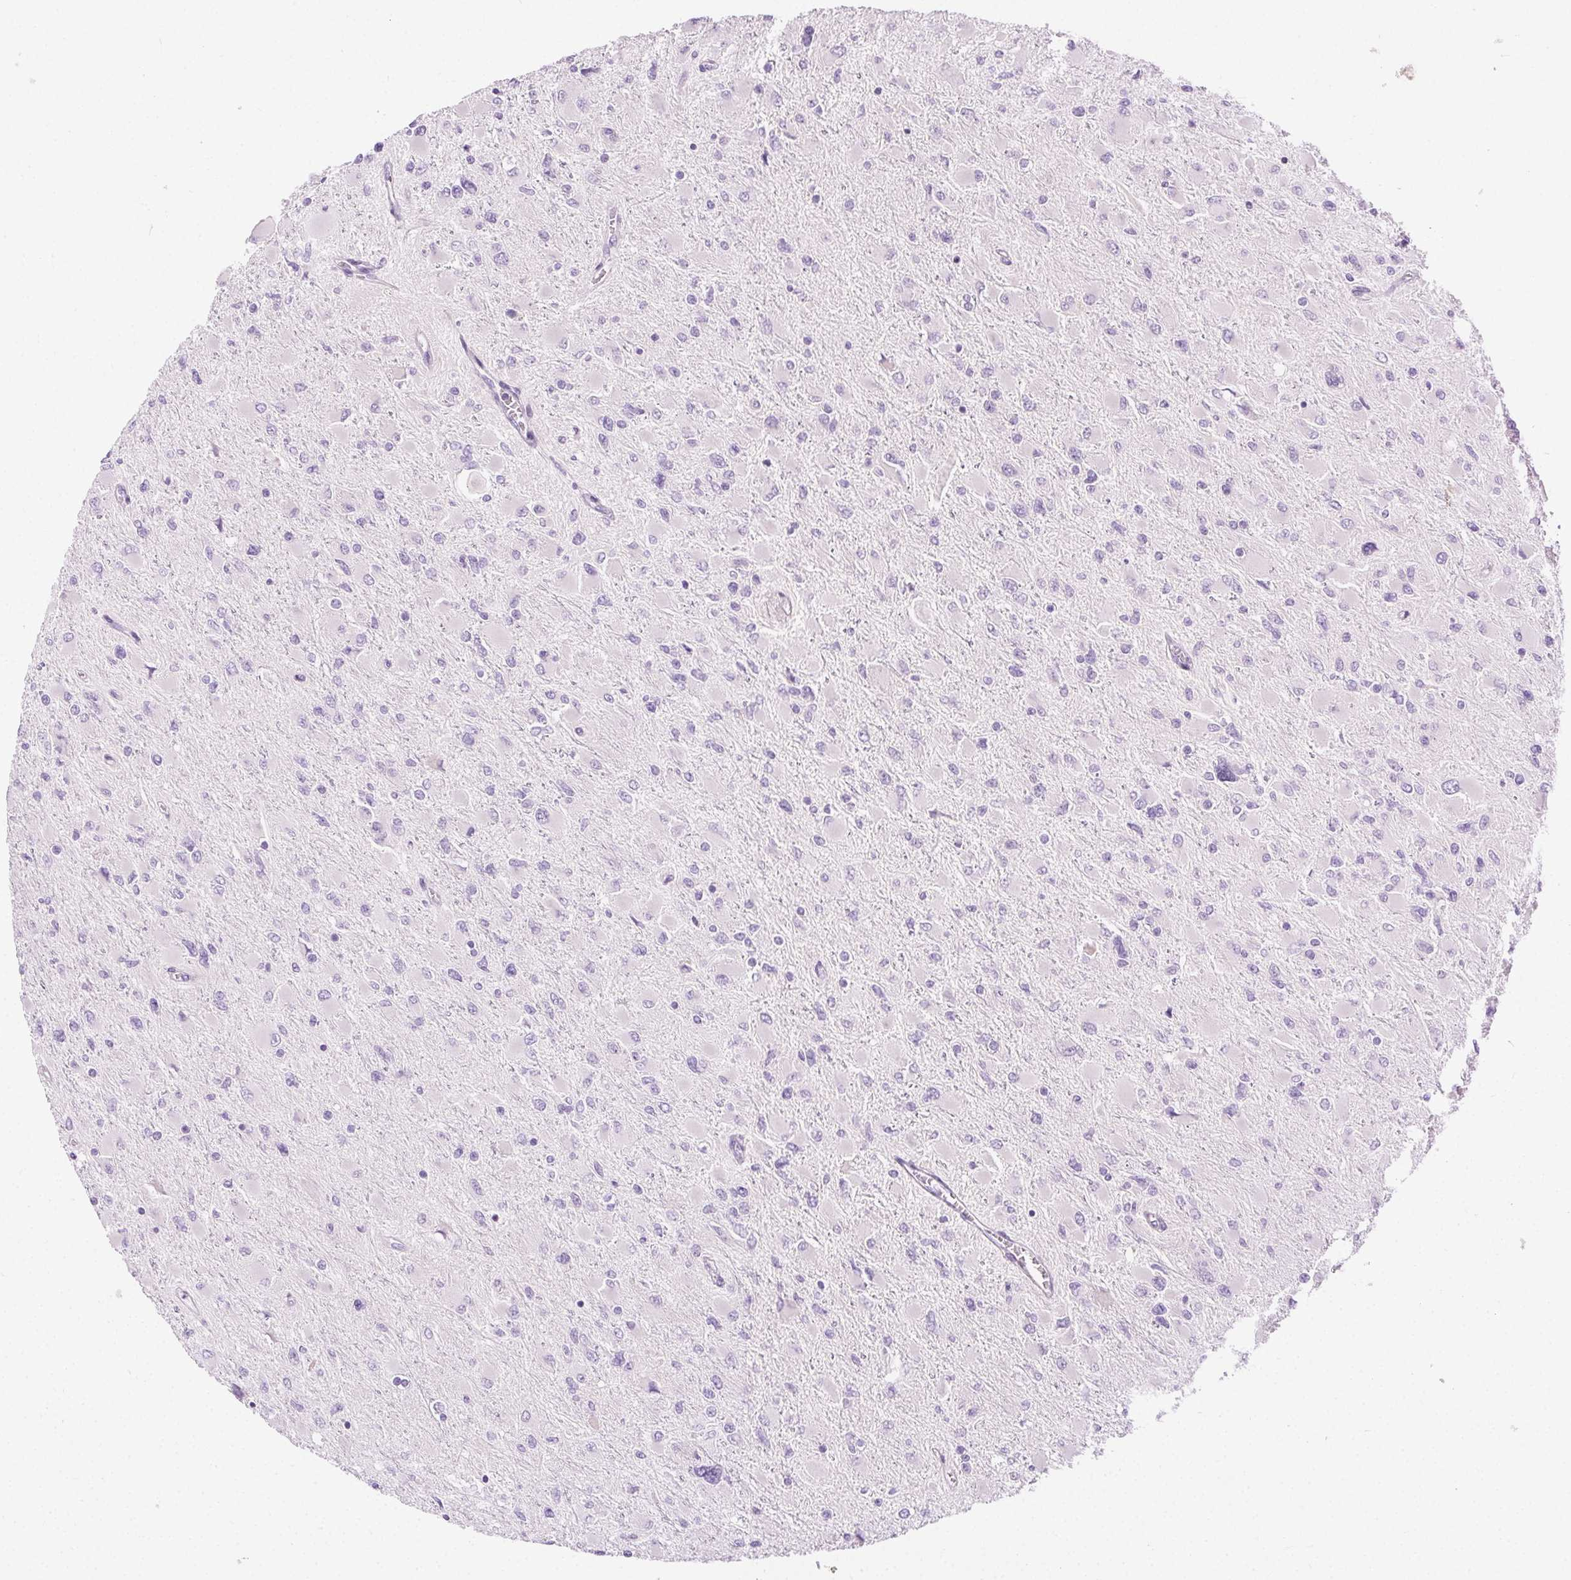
{"staining": {"intensity": "negative", "quantity": "none", "location": "none"}, "tissue": "glioma", "cell_type": "Tumor cells", "image_type": "cancer", "snomed": [{"axis": "morphology", "description": "Glioma, malignant, High grade"}, {"axis": "topography", "description": "Cerebral cortex"}], "caption": "This is an immunohistochemistry photomicrograph of human glioma. There is no expression in tumor cells.", "gene": "C20orf85", "patient": {"sex": "female", "age": 36}}